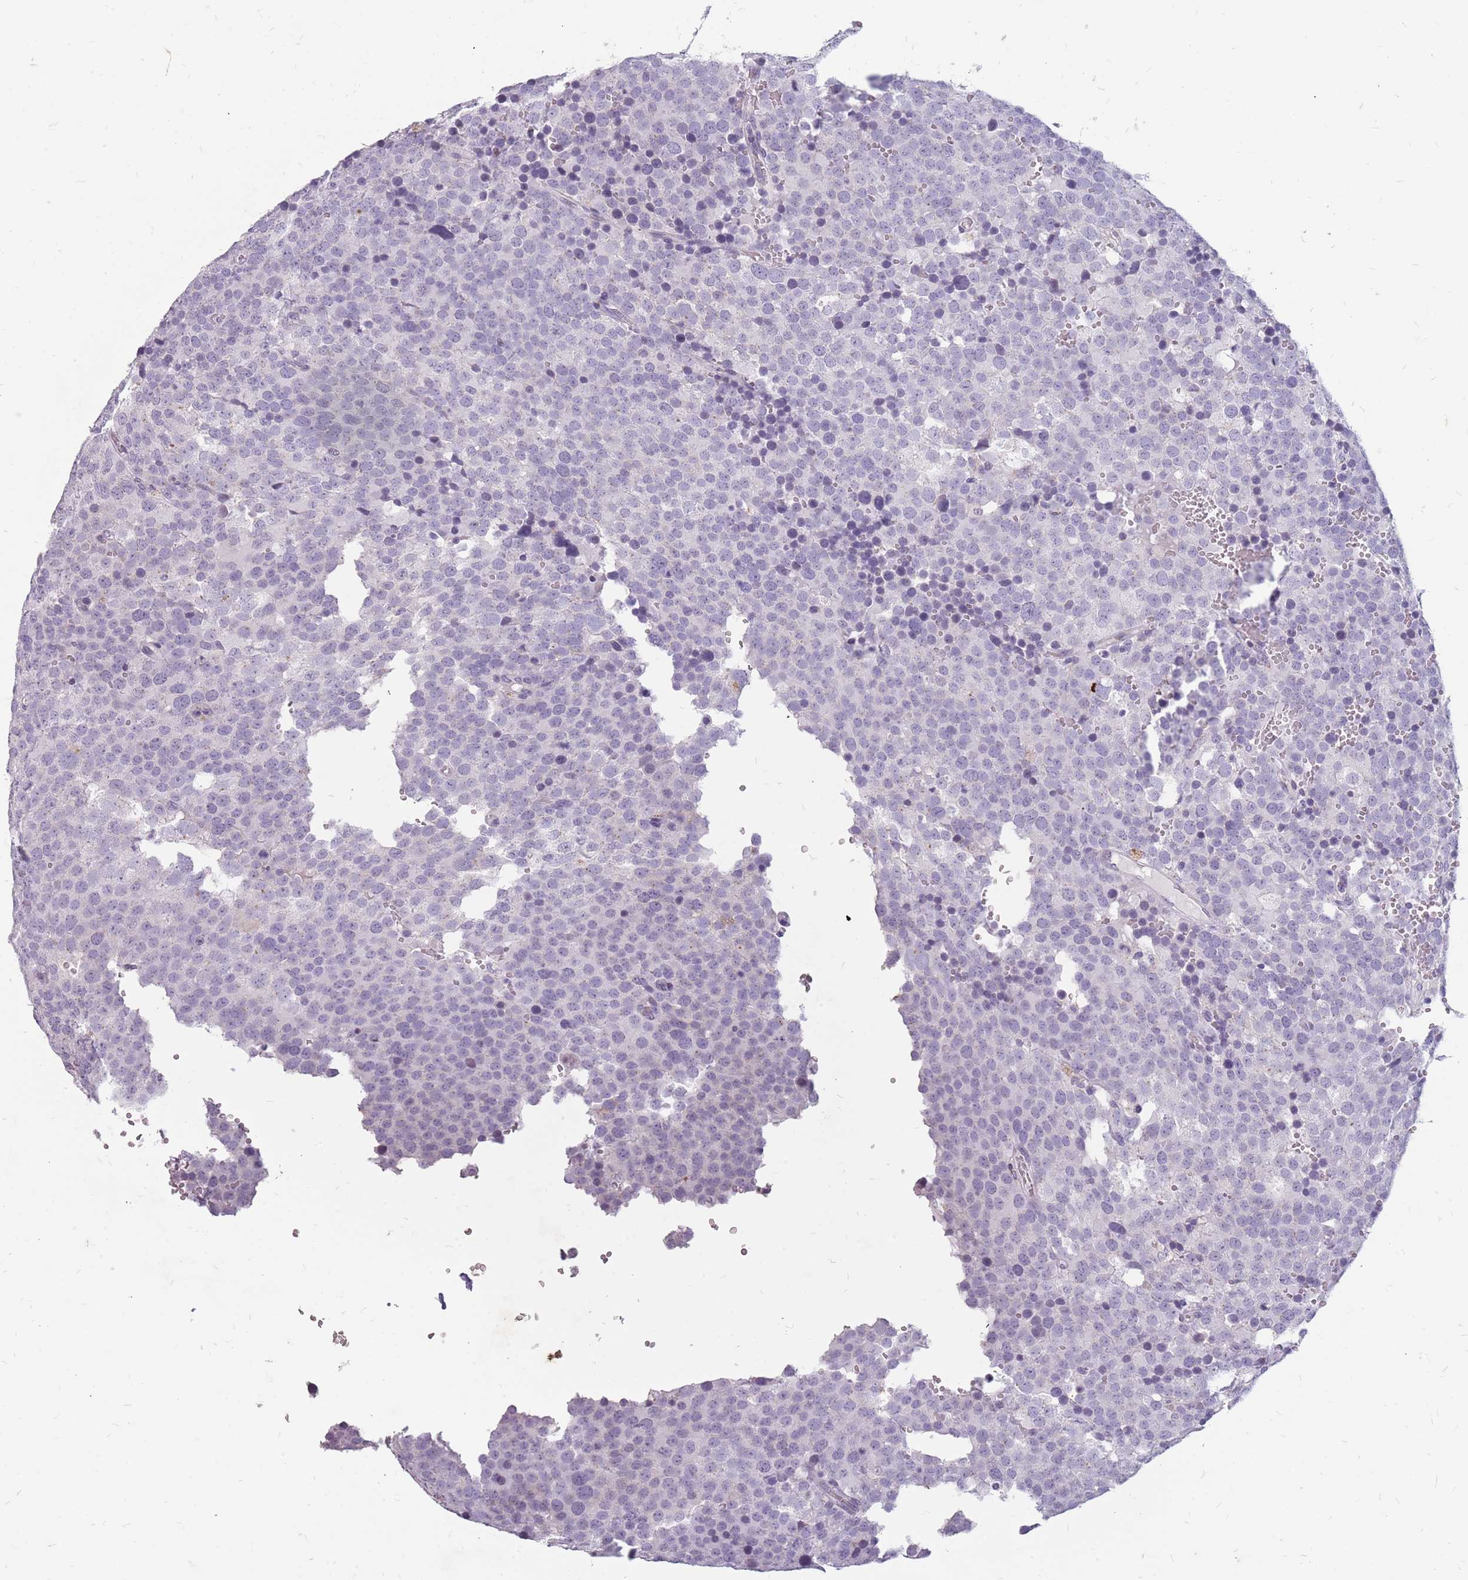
{"staining": {"intensity": "negative", "quantity": "none", "location": "none"}, "tissue": "testis cancer", "cell_type": "Tumor cells", "image_type": "cancer", "snomed": [{"axis": "morphology", "description": "Seminoma, NOS"}, {"axis": "topography", "description": "Testis"}], "caption": "DAB immunohistochemical staining of seminoma (testis) exhibits no significant positivity in tumor cells. (IHC, brightfield microscopy, high magnification).", "gene": "NEK6", "patient": {"sex": "male", "age": 71}}